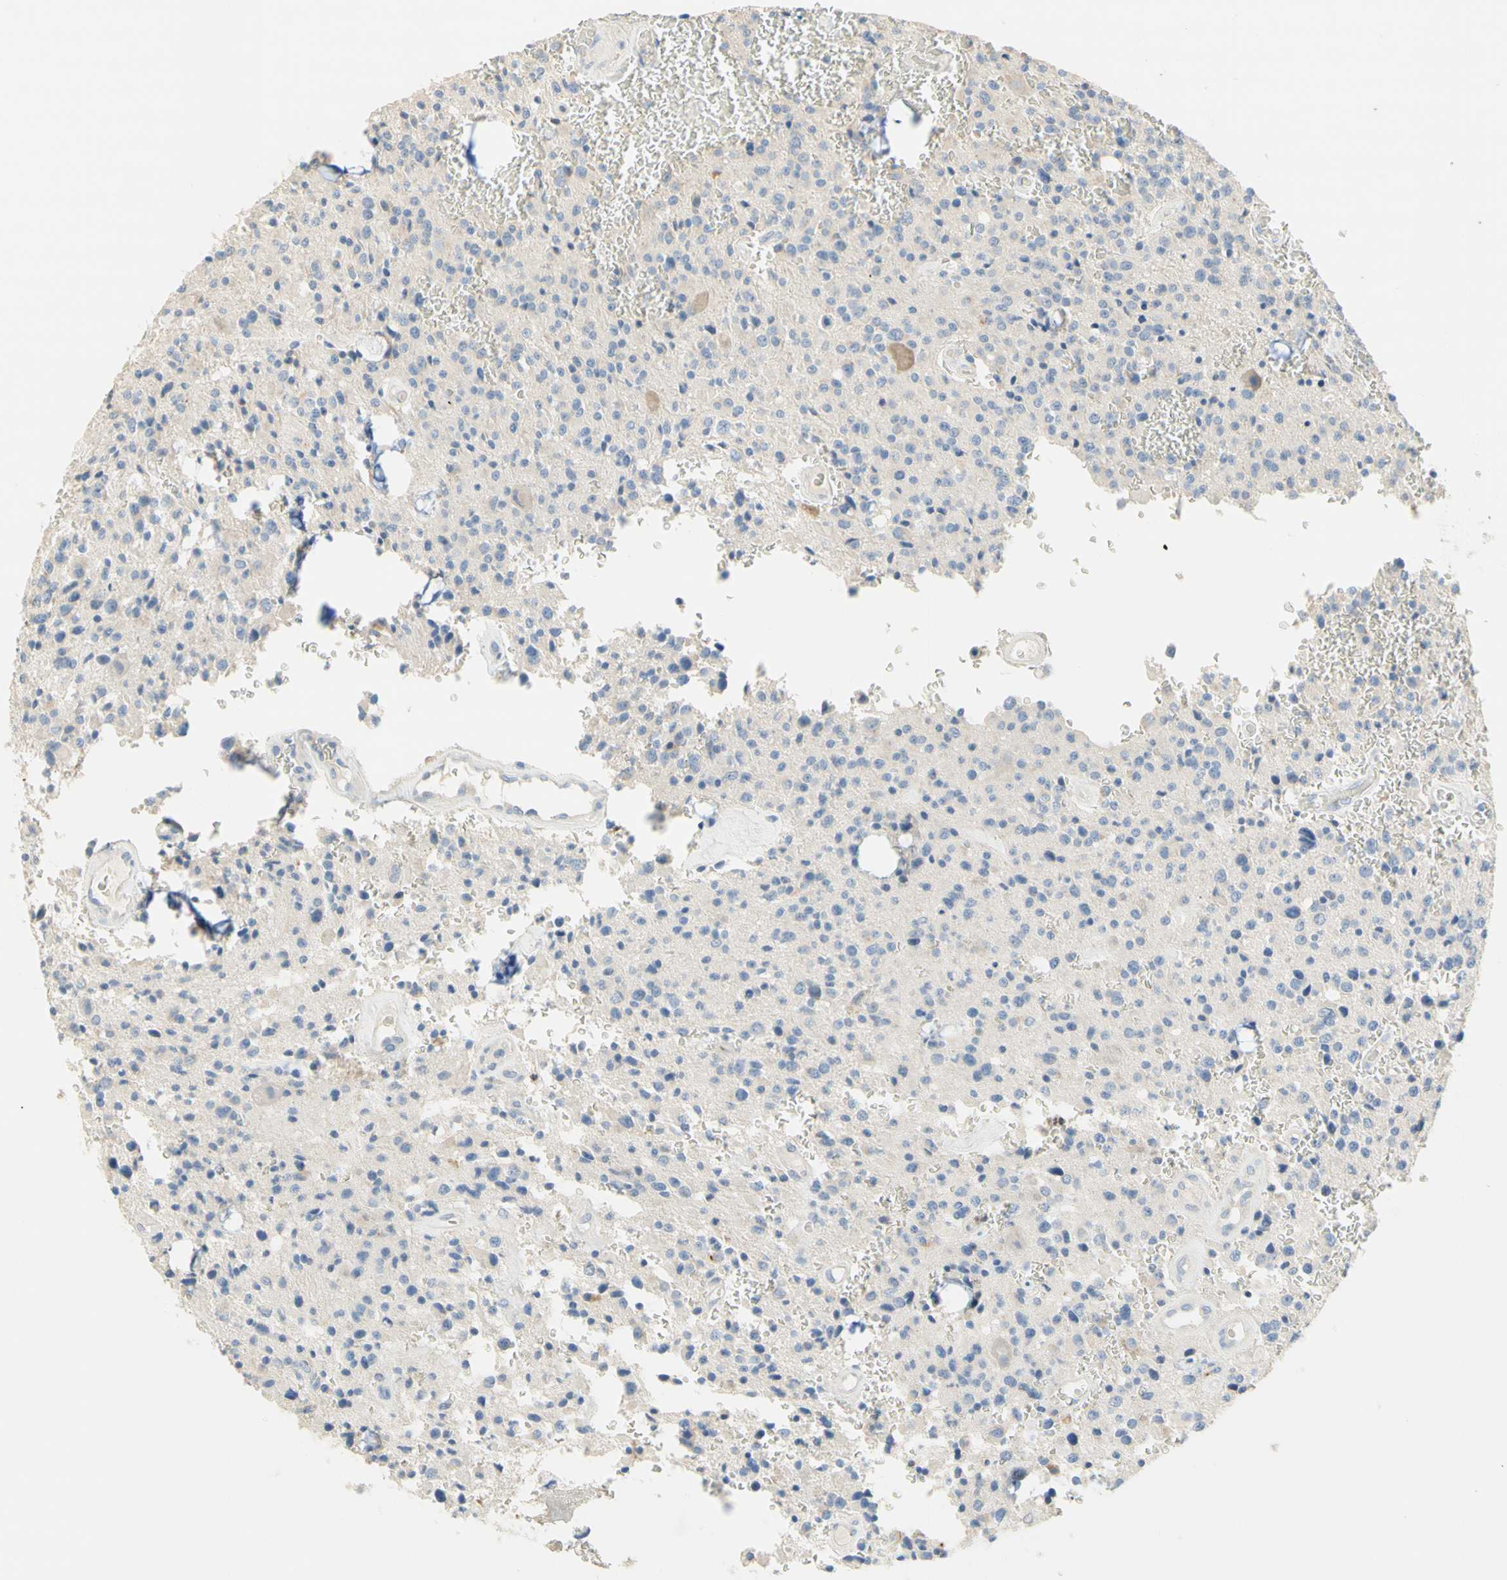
{"staining": {"intensity": "weak", "quantity": "<25%", "location": "cytoplasmic/membranous"}, "tissue": "glioma", "cell_type": "Tumor cells", "image_type": "cancer", "snomed": [{"axis": "morphology", "description": "Glioma, malignant, Low grade"}, {"axis": "topography", "description": "Brain"}], "caption": "Histopathology image shows no protein staining in tumor cells of glioma tissue. The staining is performed using DAB brown chromogen with nuclei counter-stained in using hematoxylin.", "gene": "NECTIN4", "patient": {"sex": "male", "age": 58}}